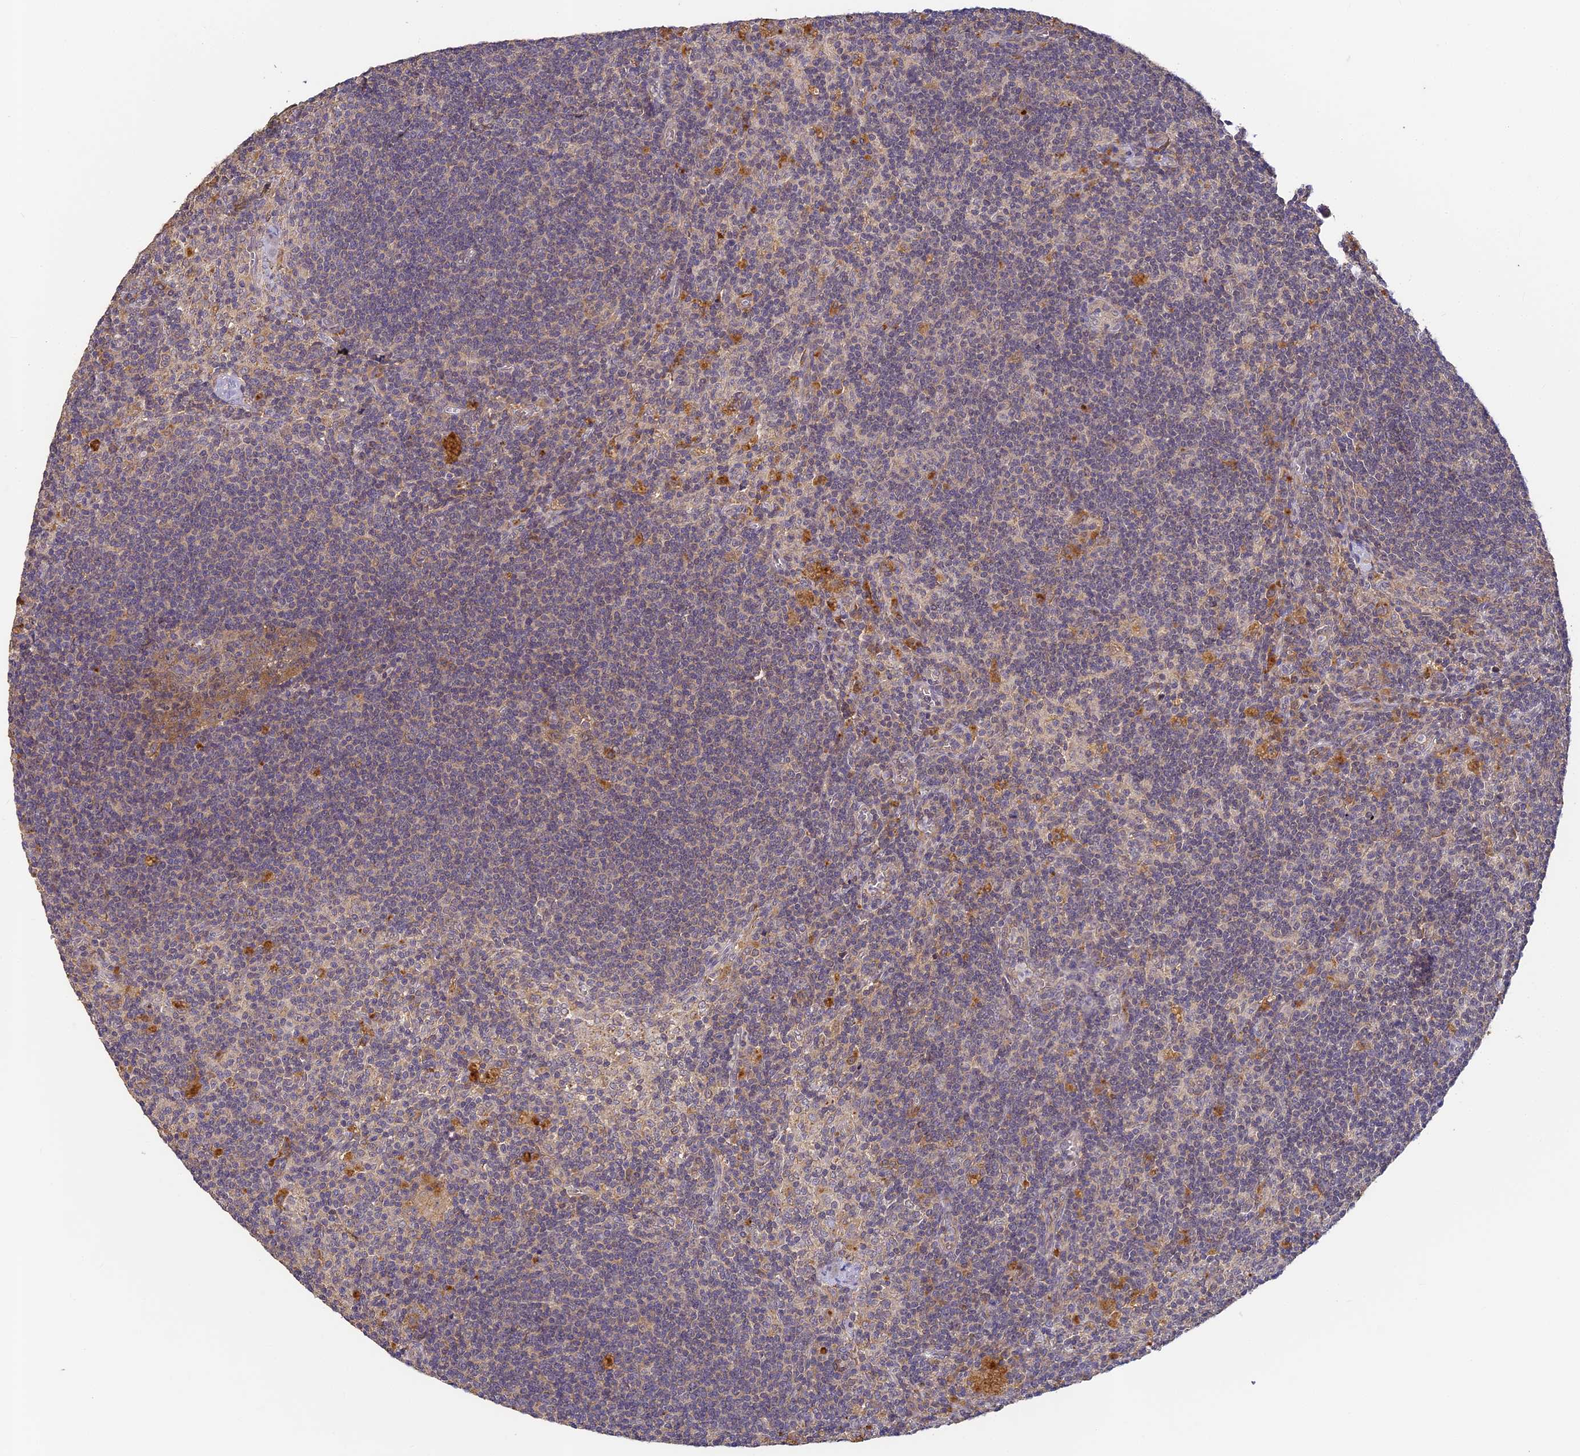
{"staining": {"intensity": "negative", "quantity": "none", "location": "none"}, "tissue": "lymph node", "cell_type": "Germinal center cells", "image_type": "normal", "snomed": [{"axis": "morphology", "description": "Normal tissue, NOS"}, {"axis": "topography", "description": "Lymph node"}], "caption": "An image of human lymph node is negative for staining in germinal center cells. Brightfield microscopy of immunohistochemistry (IHC) stained with DAB (brown) and hematoxylin (blue), captured at high magnification.", "gene": "YAE1", "patient": {"sex": "male", "age": 69}}